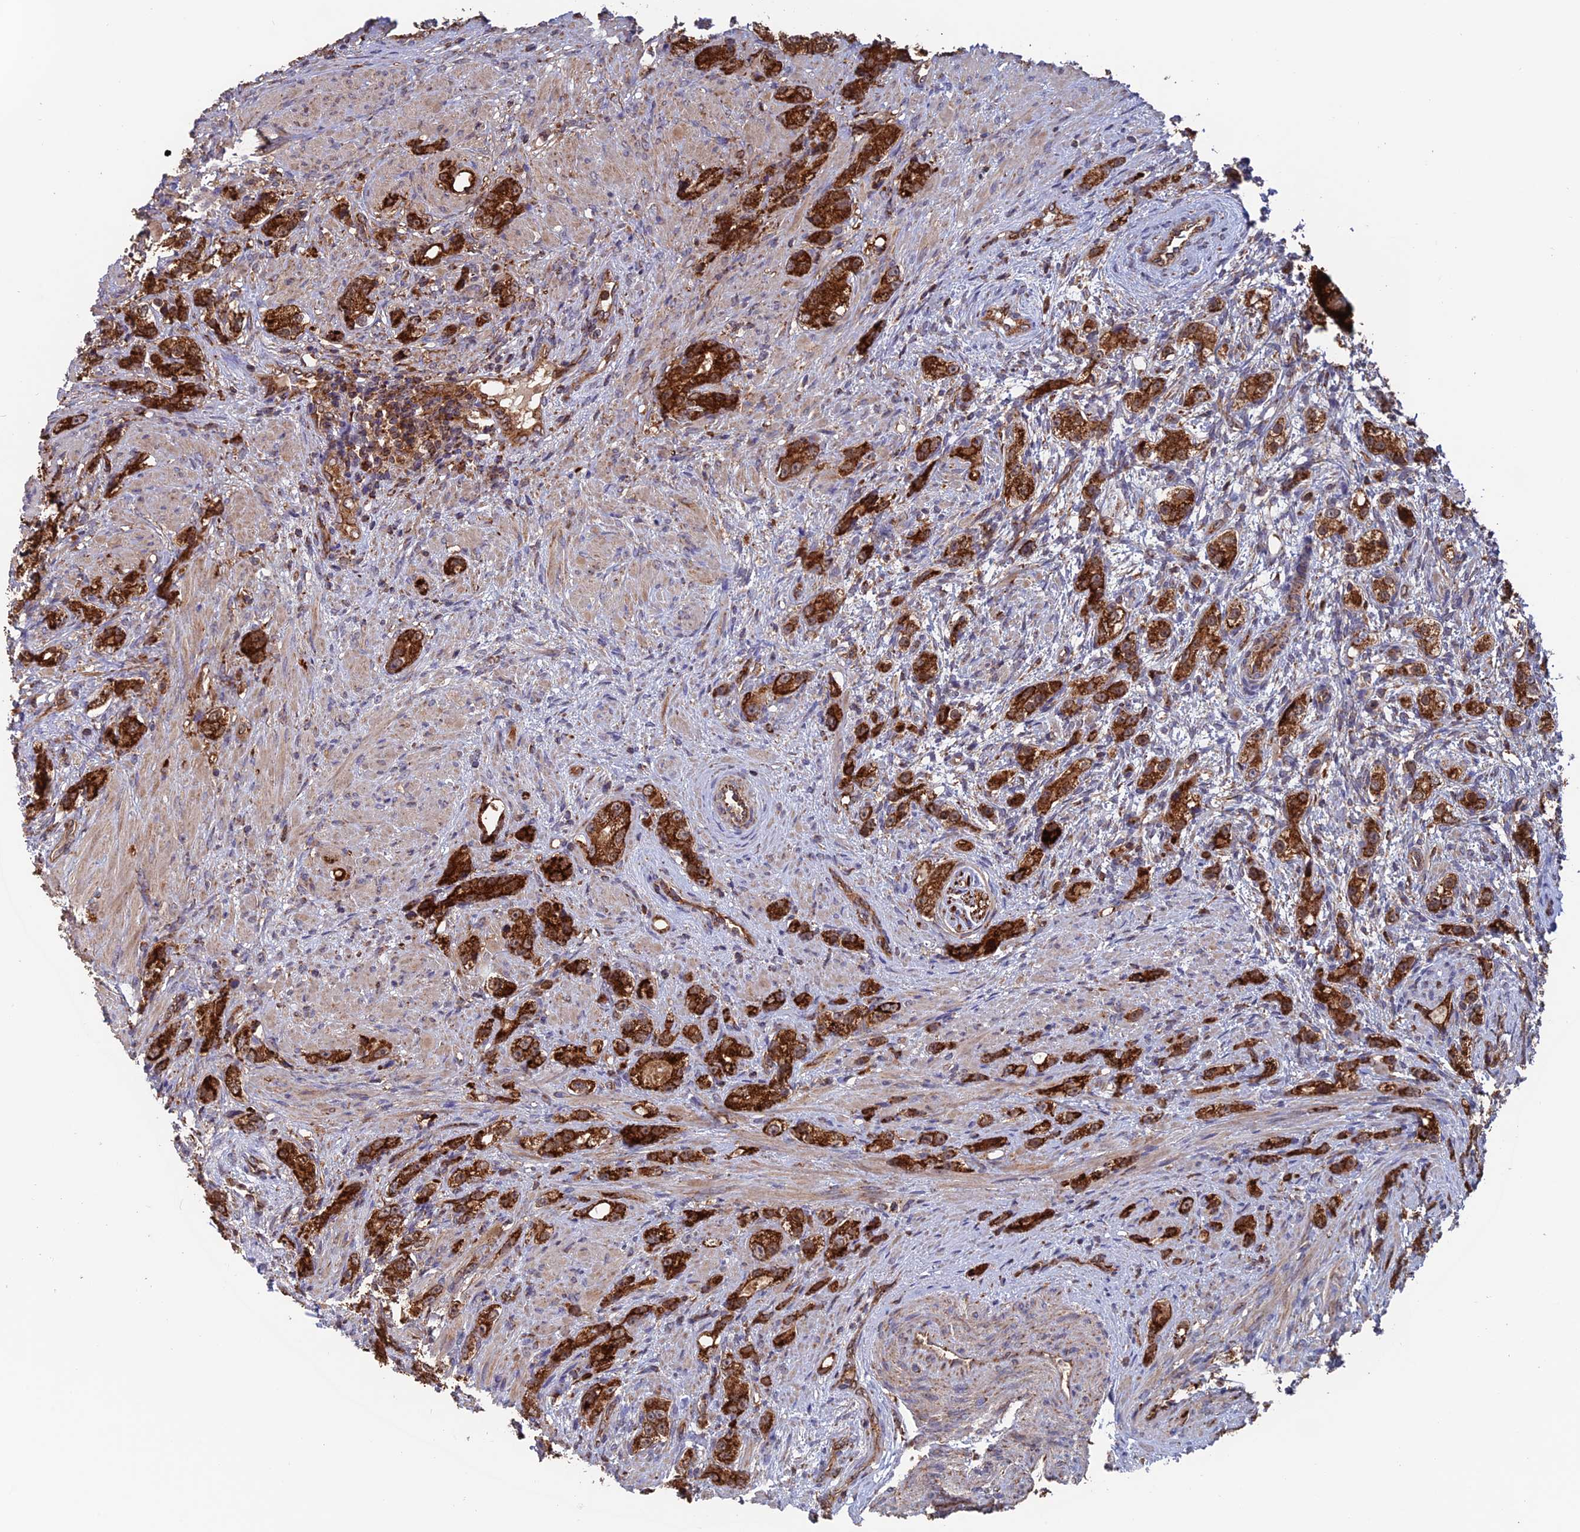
{"staining": {"intensity": "strong", "quantity": ">75%", "location": "cytoplasmic/membranous"}, "tissue": "prostate cancer", "cell_type": "Tumor cells", "image_type": "cancer", "snomed": [{"axis": "morphology", "description": "Adenocarcinoma, High grade"}, {"axis": "topography", "description": "Prostate"}], "caption": "Immunohistochemical staining of prostate cancer (high-grade adenocarcinoma) reveals high levels of strong cytoplasmic/membranous protein positivity in about >75% of tumor cells.", "gene": "DTYMK", "patient": {"sex": "male", "age": 63}}